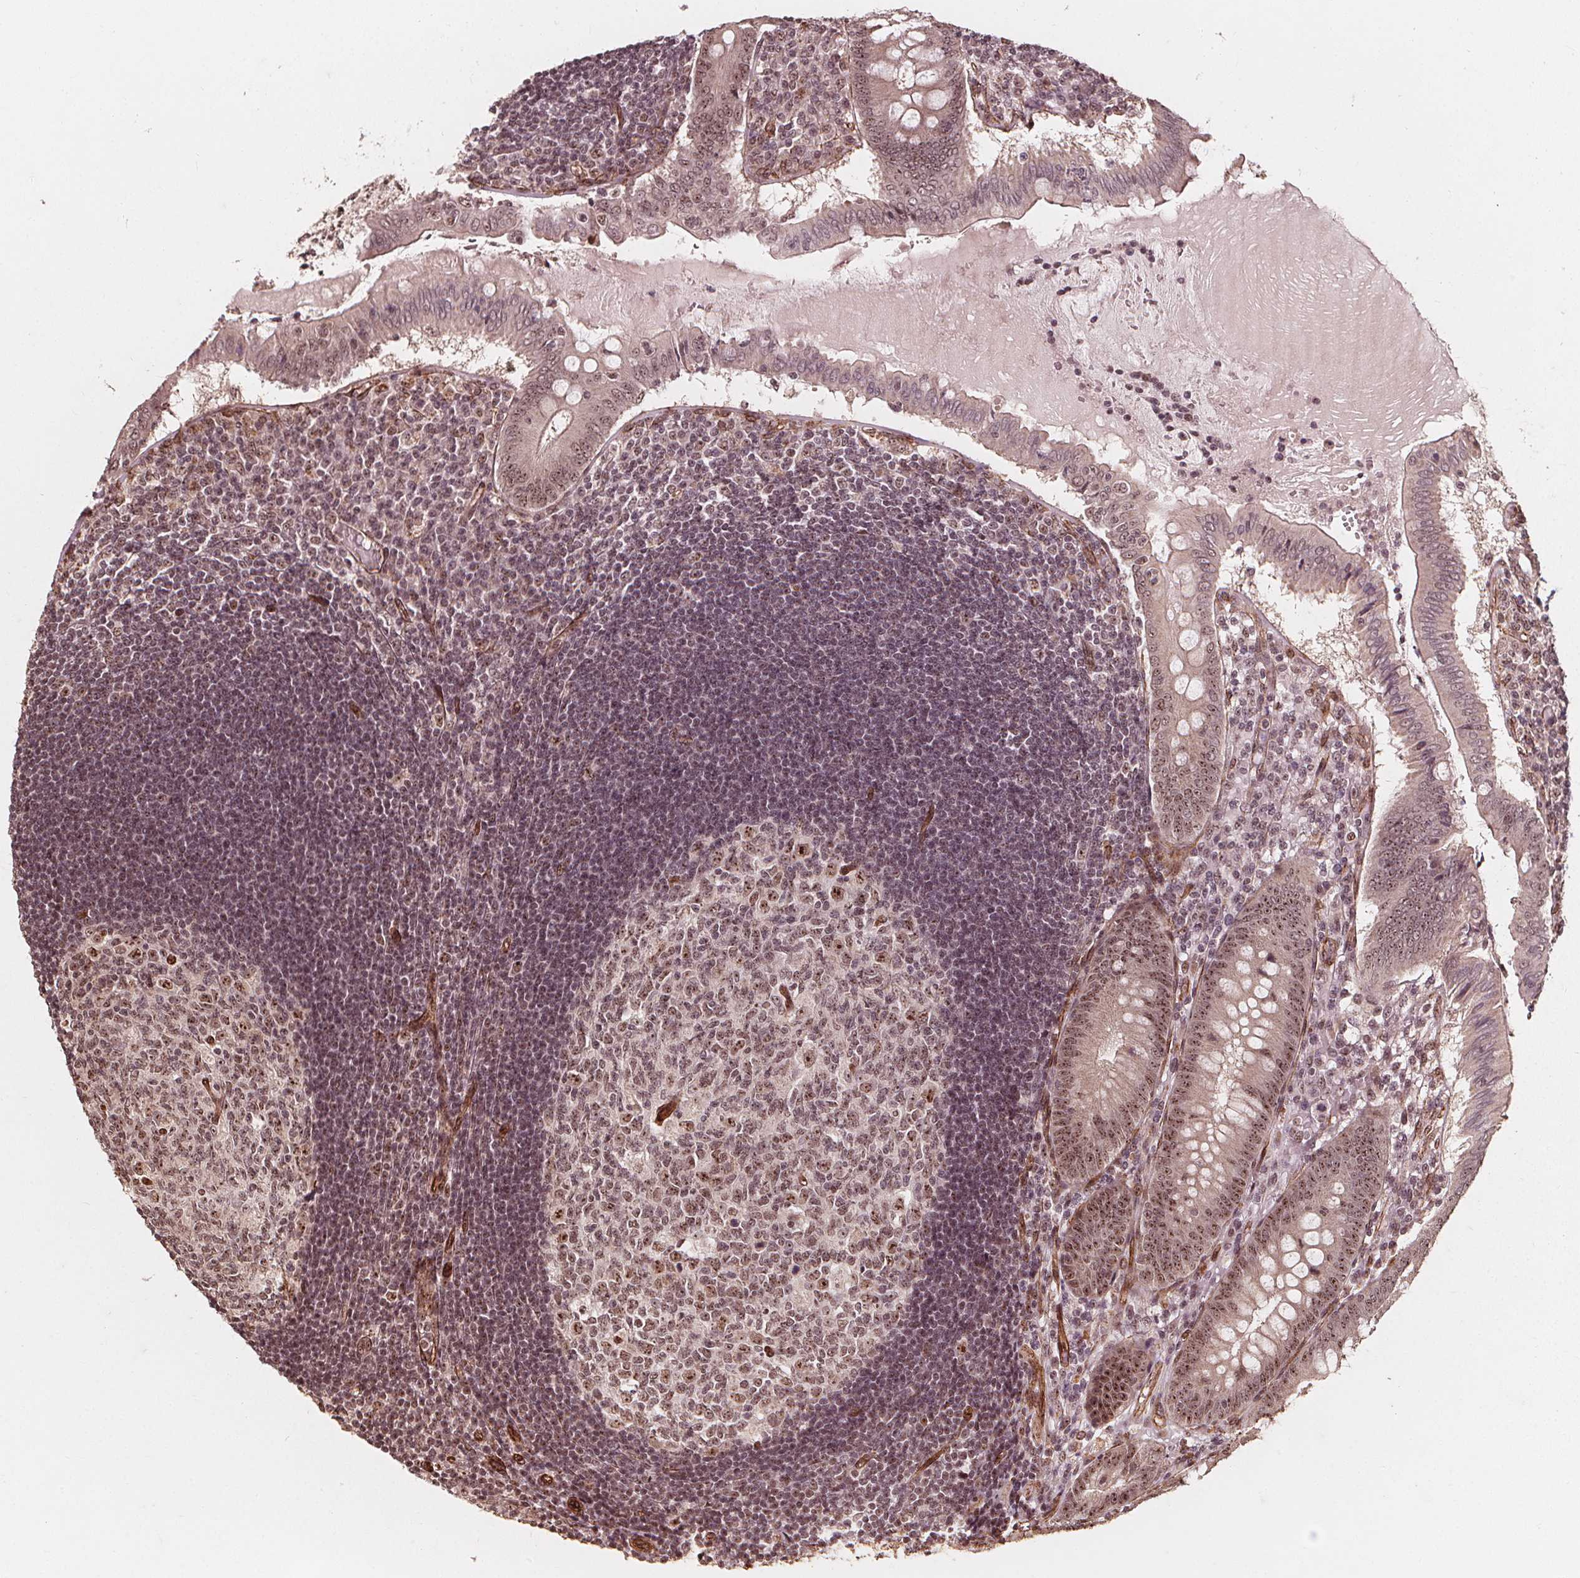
{"staining": {"intensity": "moderate", "quantity": ">75%", "location": "nuclear"}, "tissue": "appendix", "cell_type": "Glandular cells", "image_type": "normal", "snomed": [{"axis": "morphology", "description": "Normal tissue, NOS"}, {"axis": "morphology", "description": "Inflammation, NOS"}, {"axis": "topography", "description": "Appendix"}], "caption": "IHC (DAB (3,3'-diaminobenzidine)) staining of benign human appendix demonstrates moderate nuclear protein expression in approximately >75% of glandular cells. Using DAB (3,3'-diaminobenzidine) (brown) and hematoxylin (blue) stains, captured at high magnification using brightfield microscopy.", "gene": "EXOSC9", "patient": {"sex": "male", "age": 16}}